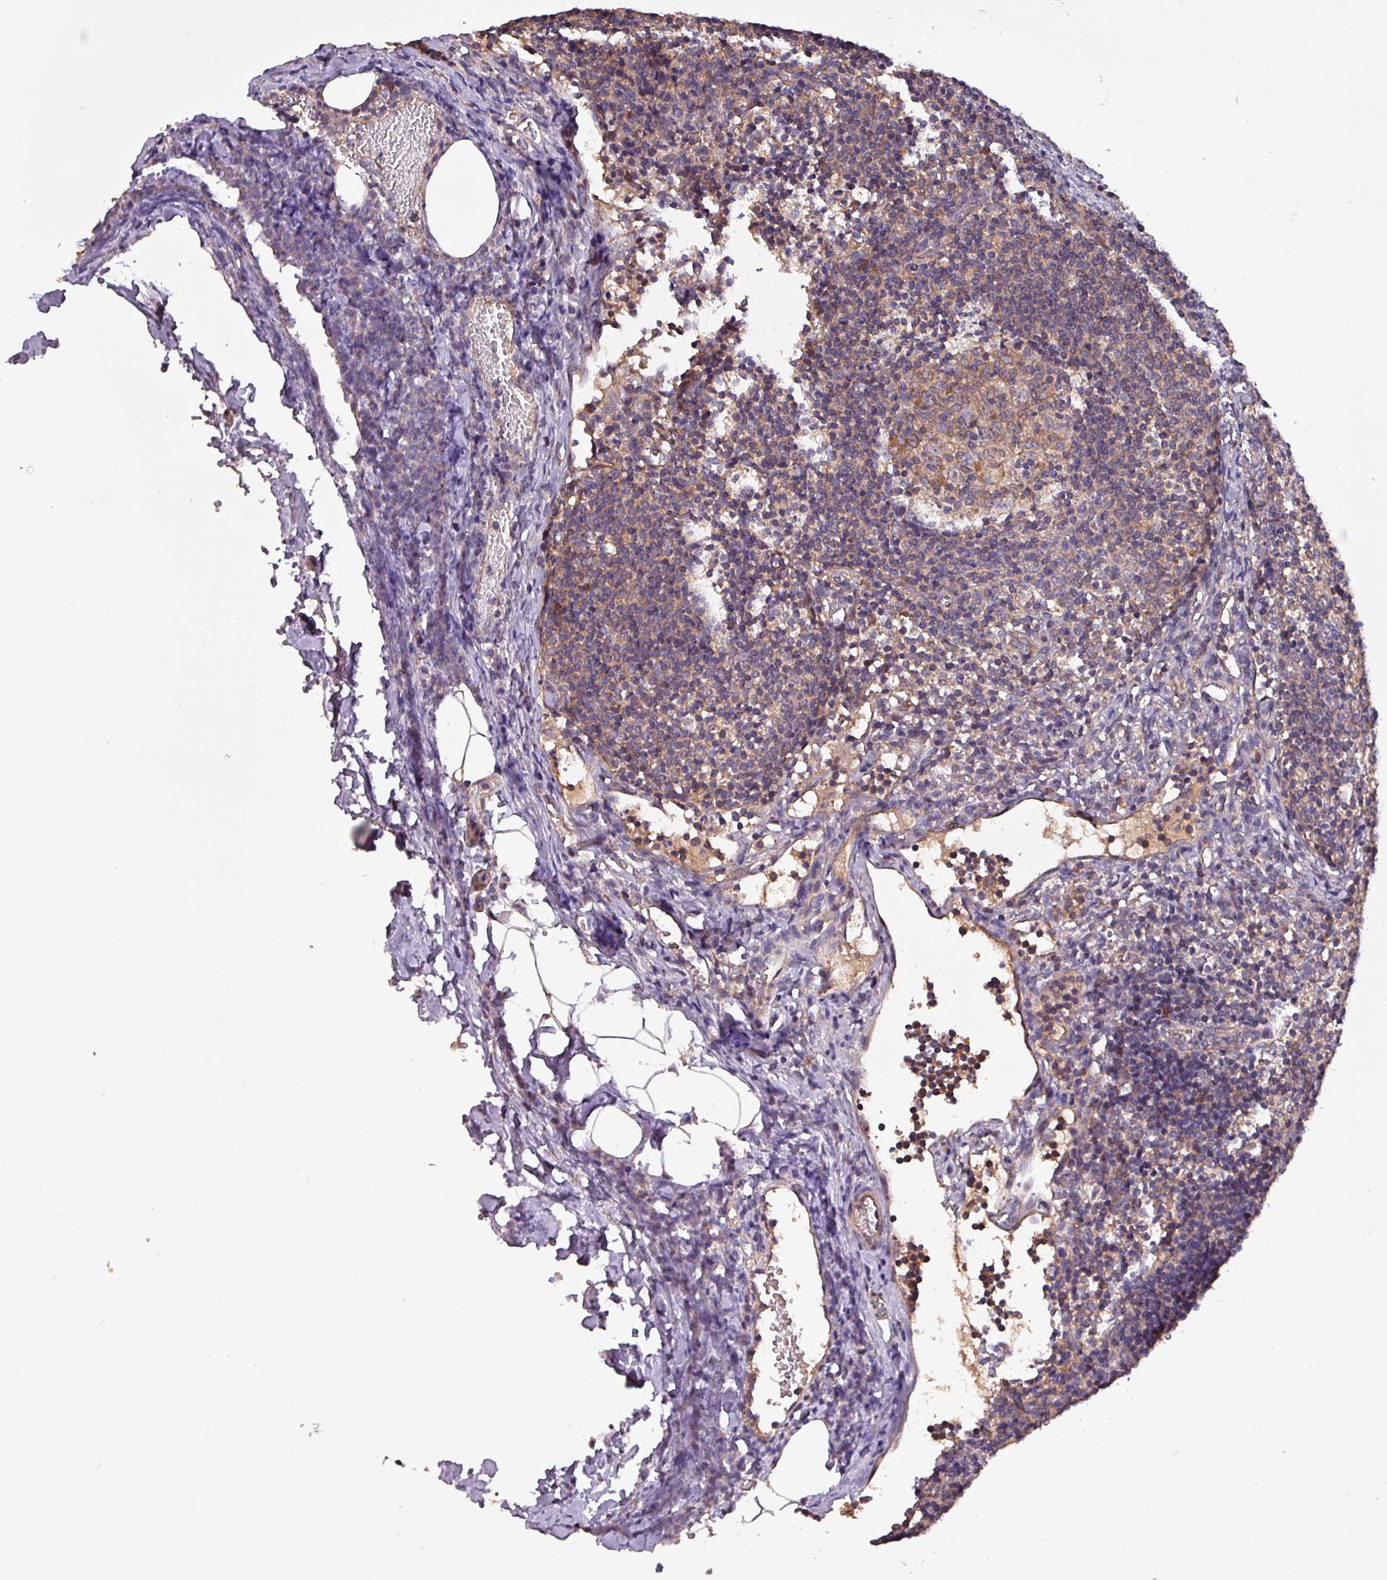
{"staining": {"intensity": "moderate", "quantity": ">75%", "location": "cytoplasmic/membranous"}, "tissue": "lymph node", "cell_type": "Germinal center cells", "image_type": "normal", "snomed": [{"axis": "morphology", "description": "Normal tissue, NOS"}, {"axis": "topography", "description": "Lymph node"}], "caption": "The micrograph shows immunohistochemical staining of normal lymph node. There is moderate cytoplasmic/membranous expression is seen in about >75% of germinal center cells.", "gene": "PAFAH1B2", "patient": {"sex": "female", "age": 37}}